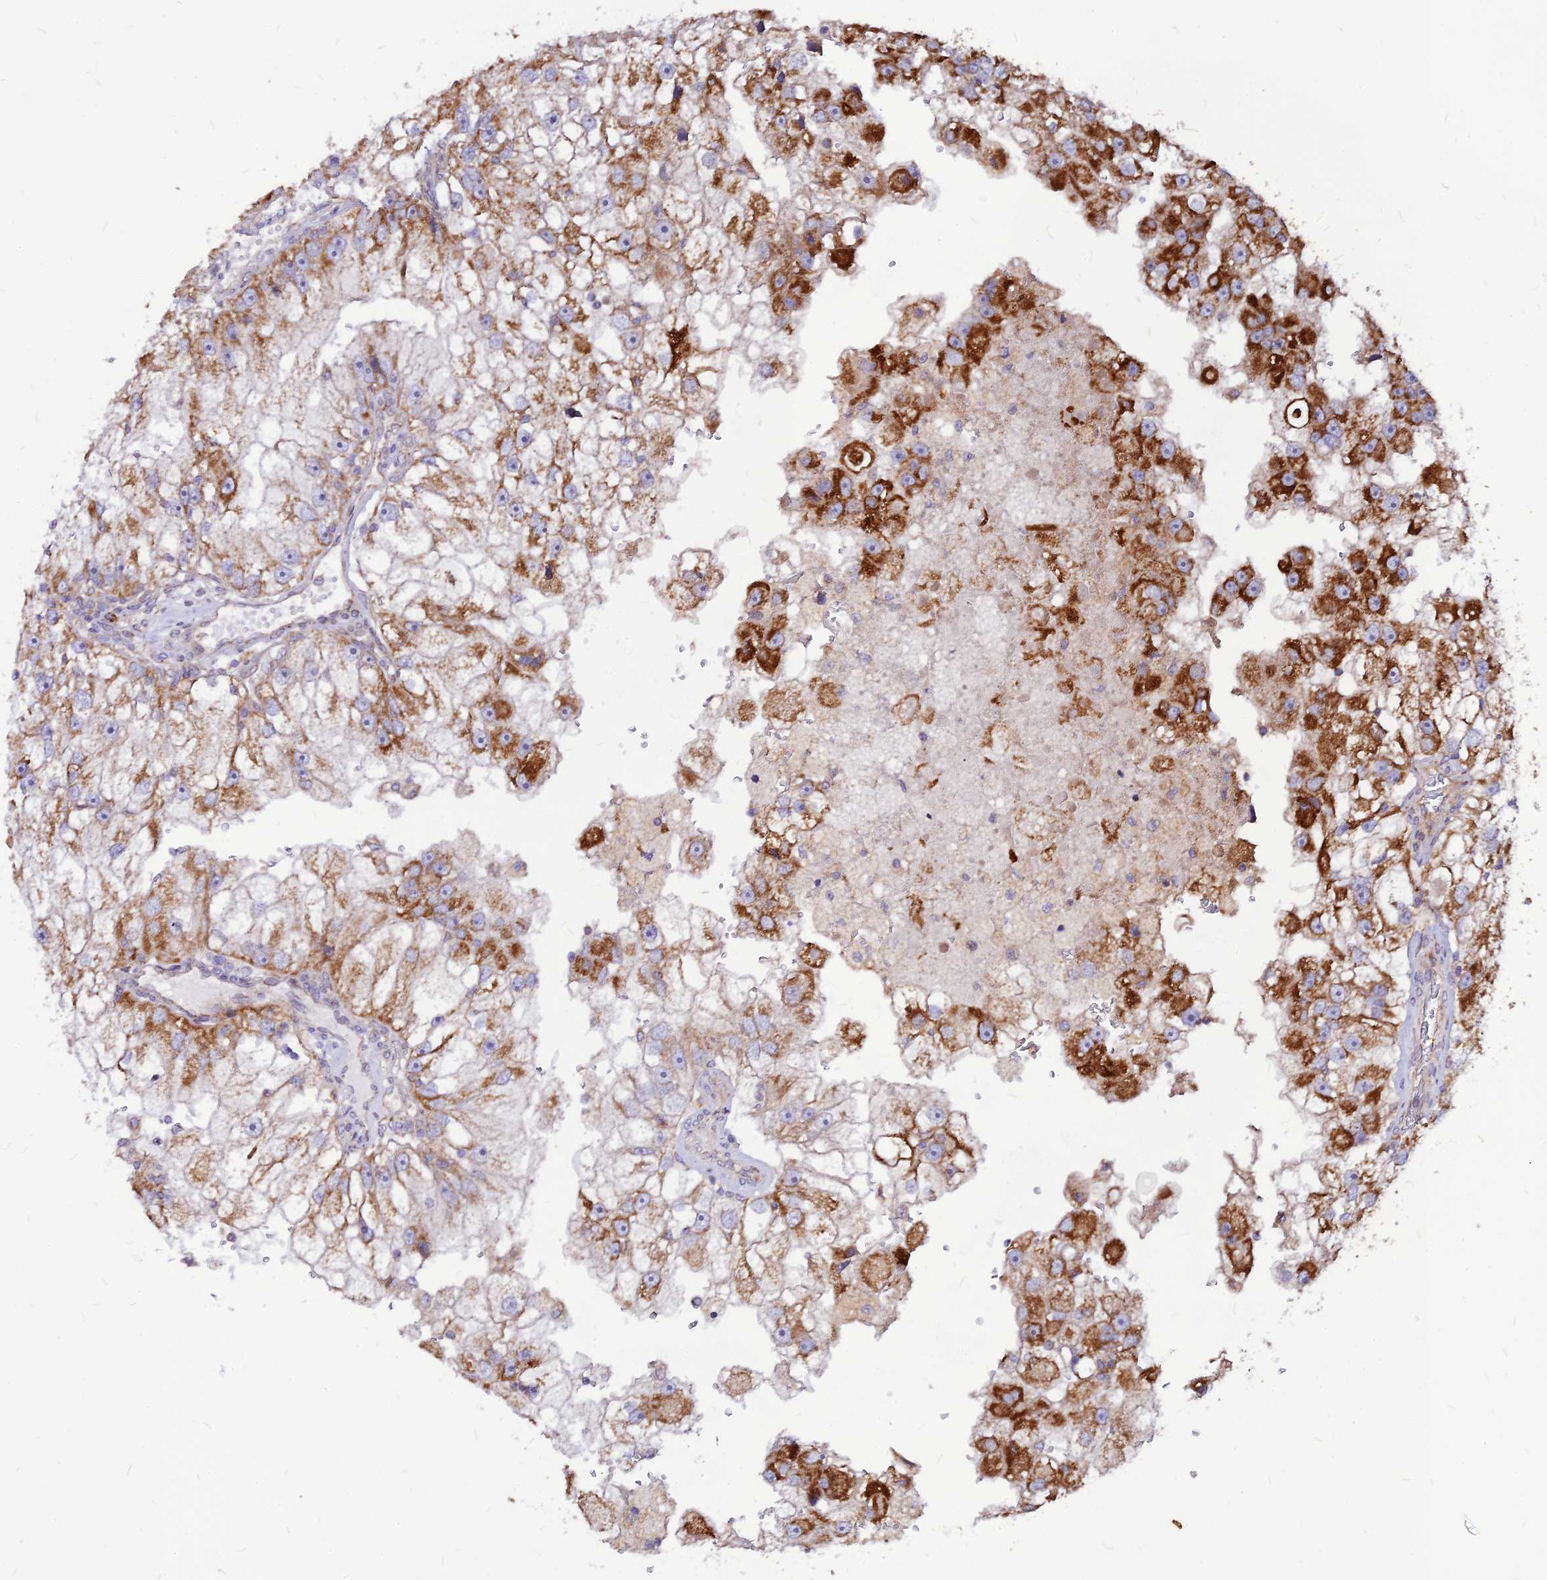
{"staining": {"intensity": "strong", "quantity": "25%-75%", "location": "cytoplasmic/membranous"}, "tissue": "renal cancer", "cell_type": "Tumor cells", "image_type": "cancer", "snomed": [{"axis": "morphology", "description": "Adenocarcinoma, NOS"}, {"axis": "topography", "description": "Kidney"}], "caption": "A high-resolution photomicrograph shows immunohistochemistry (IHC) staining of renal adenocarcinoma, which shows strong cytoplasmic/membranous expression in about 25%-75% of tumor cells.", "gene": "ECI1", "patient": {"sex": "male", "age": 63}}